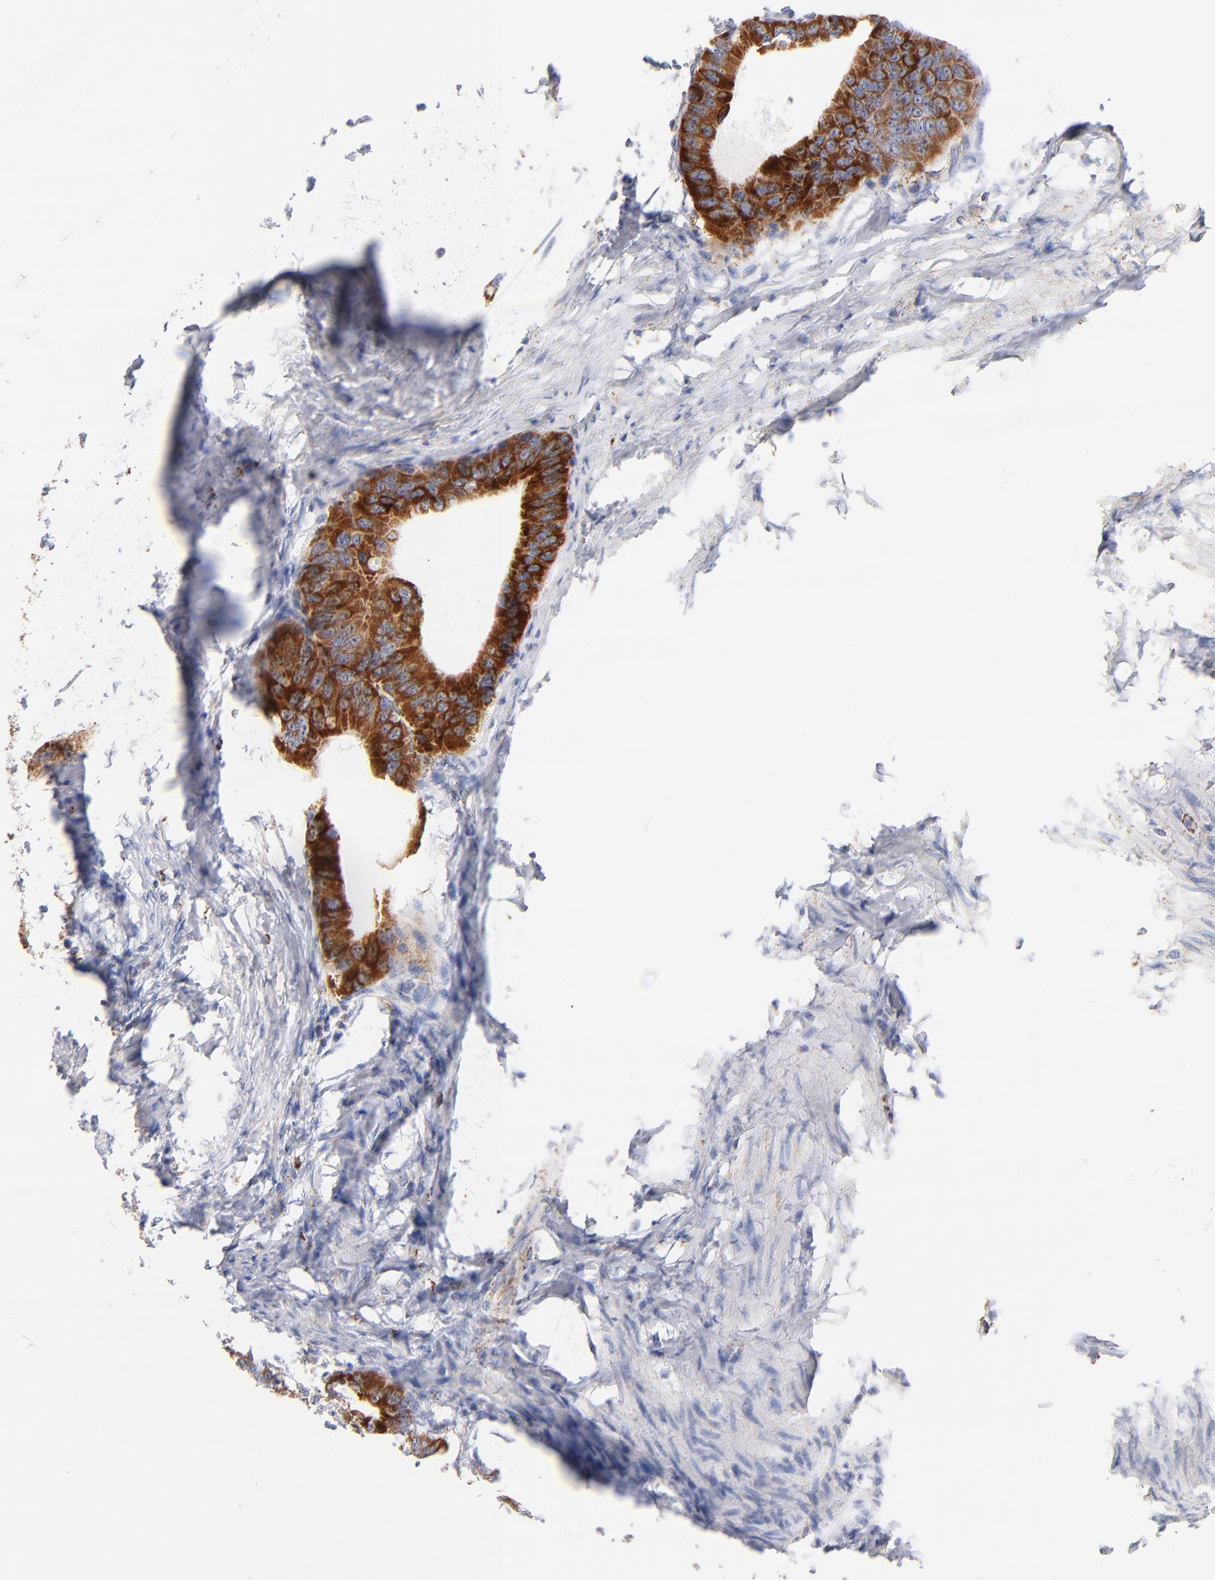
{"staining": {"intensity": "strong", "quantity": ">75%", "location": "cytoplasmic/membranous"}, "tissue": "colorectal cancer", "cell_type": "Tumor cells", "image_type": "cancer", "snomed": [{"axis": "morphology", "description": "Adenocarcinoma, NOS"}, {"axis": "topography", "description": "Colon"}], "caption": "Immunohistochemistry (IHC) of human colorectal adenocarcinoma reveals high levels of strong cytoplasmic/membranous expression in about >75% of tumor cells.", "gene": "DLAT", "patient": {"sex": "female", "age": 55}}